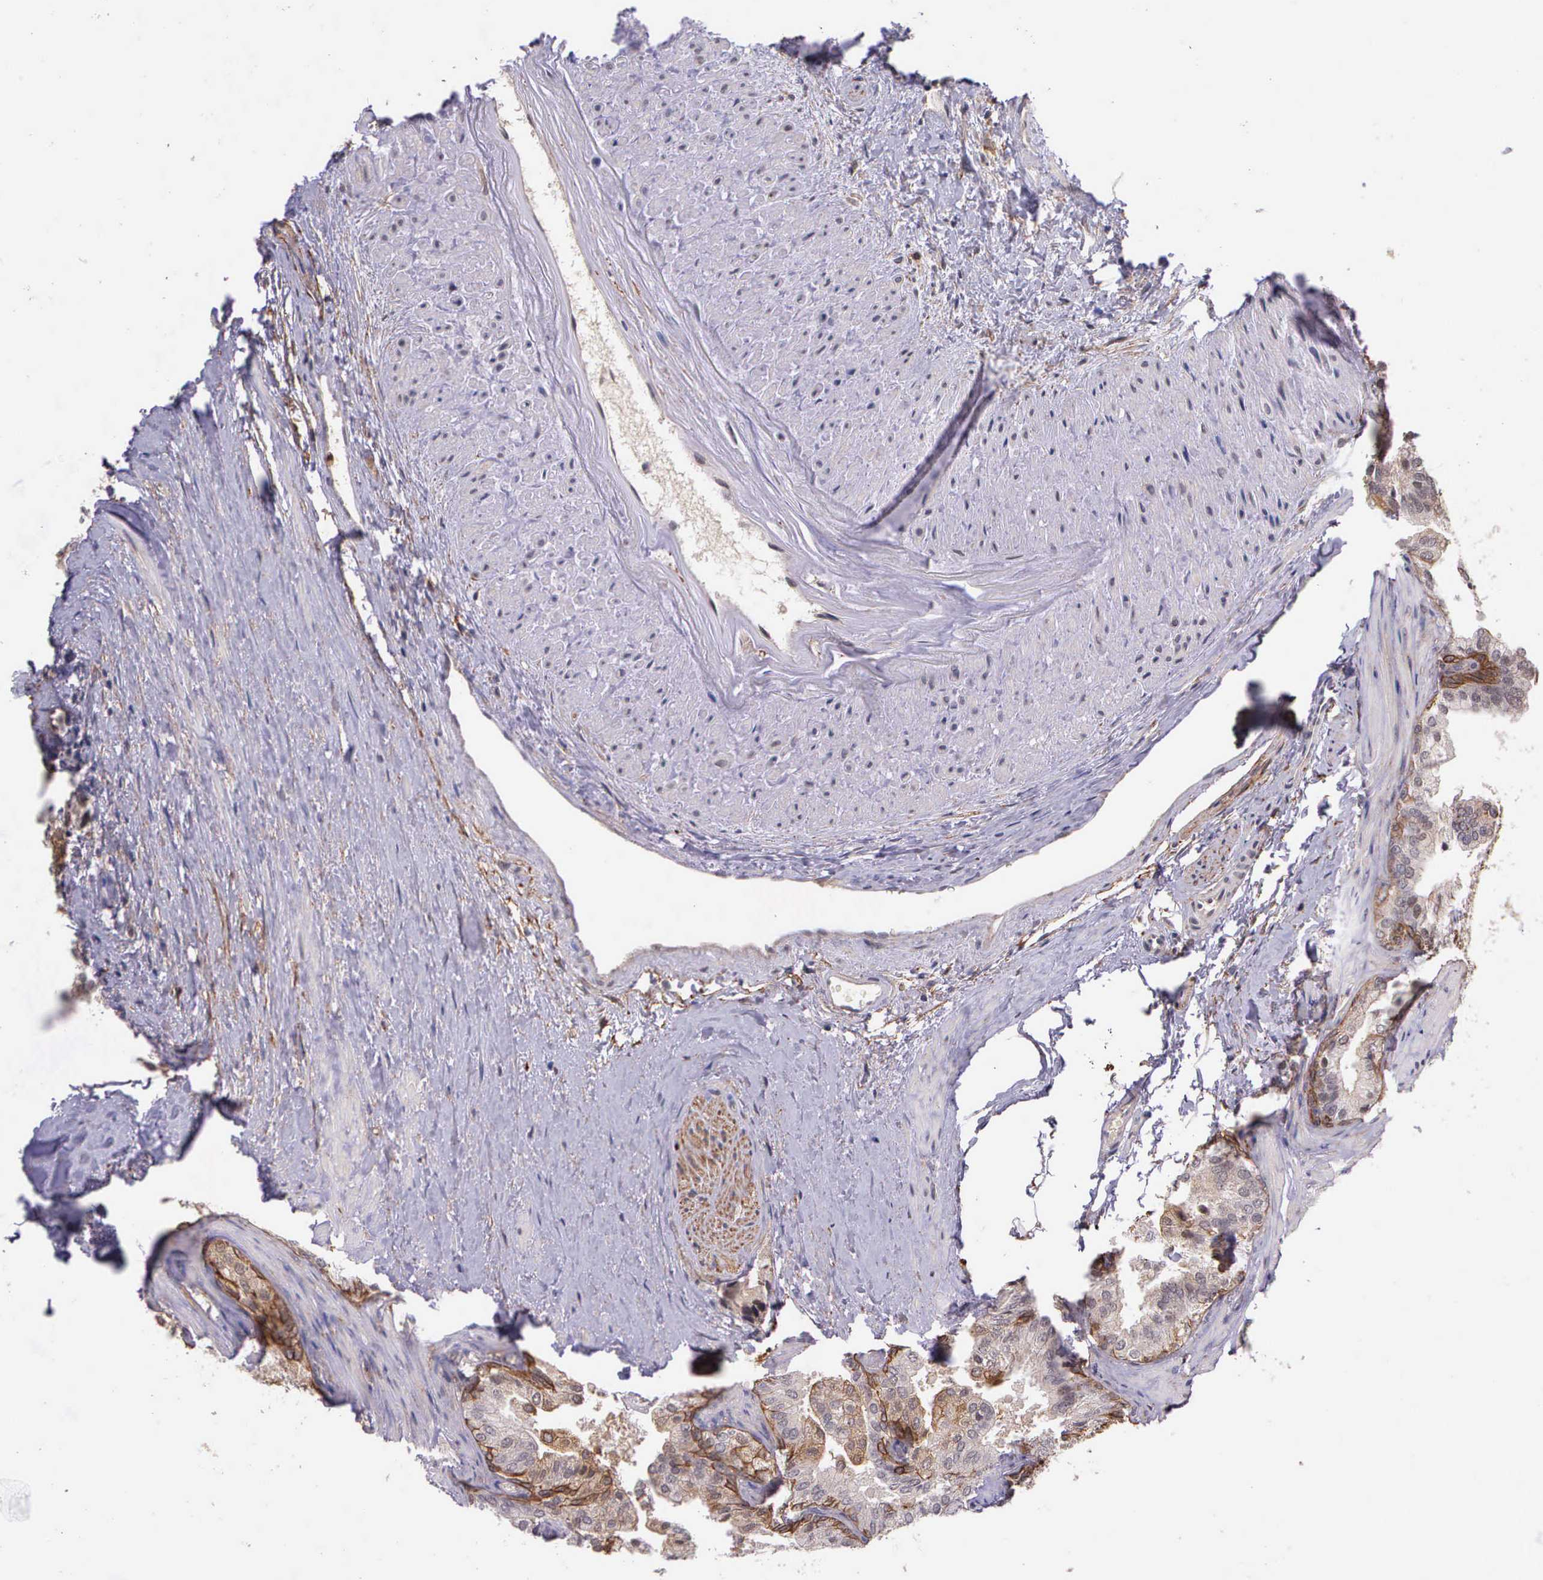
{"staining": {"intensity": "moderate", "quantity": "25%-75%", "location": "cytoplasmic/membranous"}, "tissue": "prostate cancer", "cell_type": "Tumor cells", "image_type": "cancer", "snomed": [{"axis": "morphology", "description": "Adenocarcinoma, Medium grade"}, {"axis": "topography", "description": "Prostate"}], "caption": "This photomicrograph demonstrates IHC staining of human prostate cancer, with medium moderate cytoplasmic/membranous positivity in approximately 25%-75% of tumor cells.", "gene": "PRICKLE3", "patient": {"sex": "male", "age": 53}}